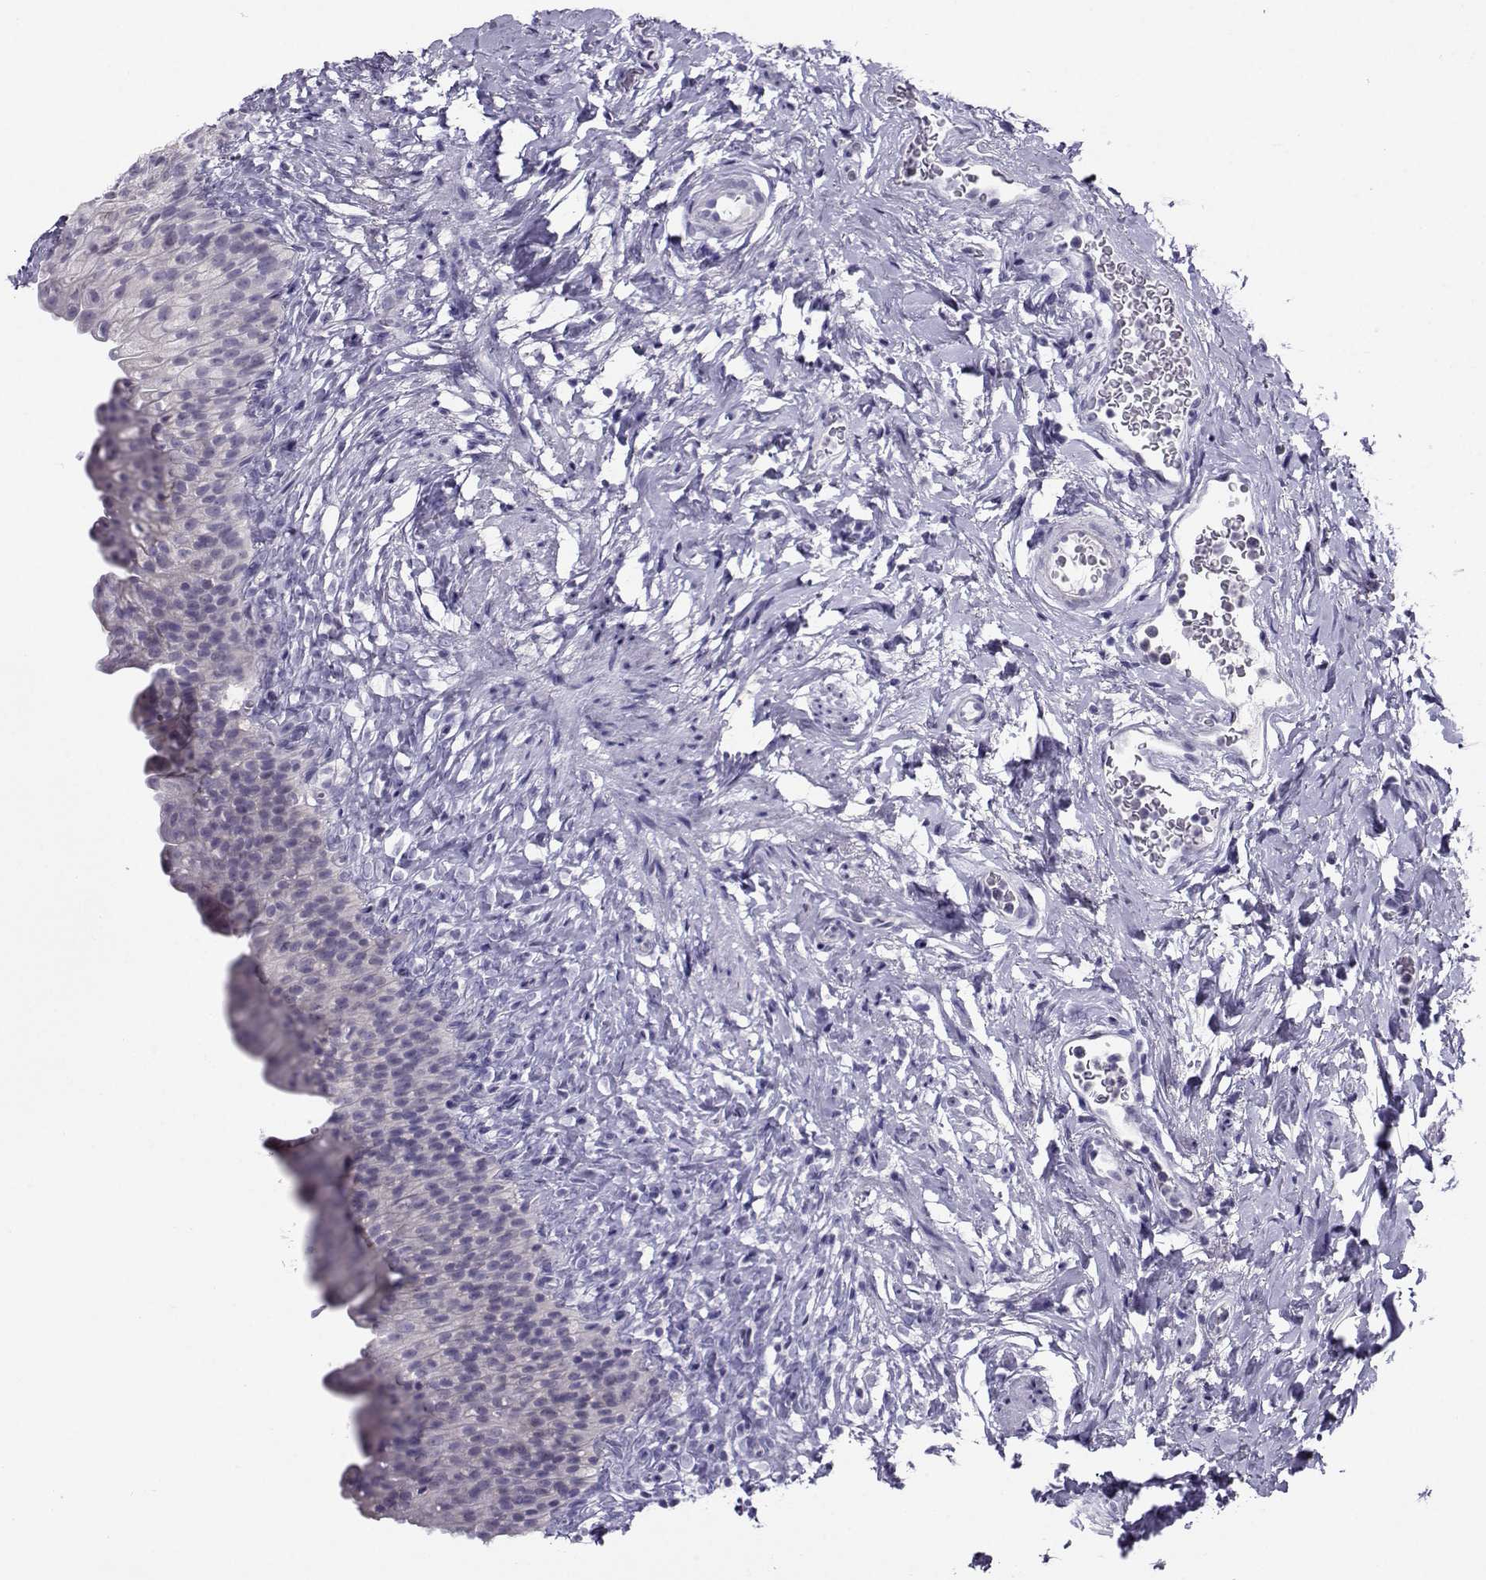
{"staining": {"intensity": "negative", "quantity": "none", "location": "none"}, "tissue": "urinary bladder", "cell_type": "Urothelial cells", "image_type": "normal", "snomed": [{"axis": "morphology", "description": "Normal tissue, NOS"}, {"axis": "topography", "description": "Urinary bladder"}], "caption": "Urinary bladder was stained to show a protein in brown. There is no significant staining in urothelial cells. Brightfield microscopy of immunohistochemistry (IHC) stained with DAB (3,3'-diaminobenzidine) (brown) and hematoxylin (blue), captured at high magnification.", "gene": "PGK1", "patient": {"sex": "male", "age": 76}}